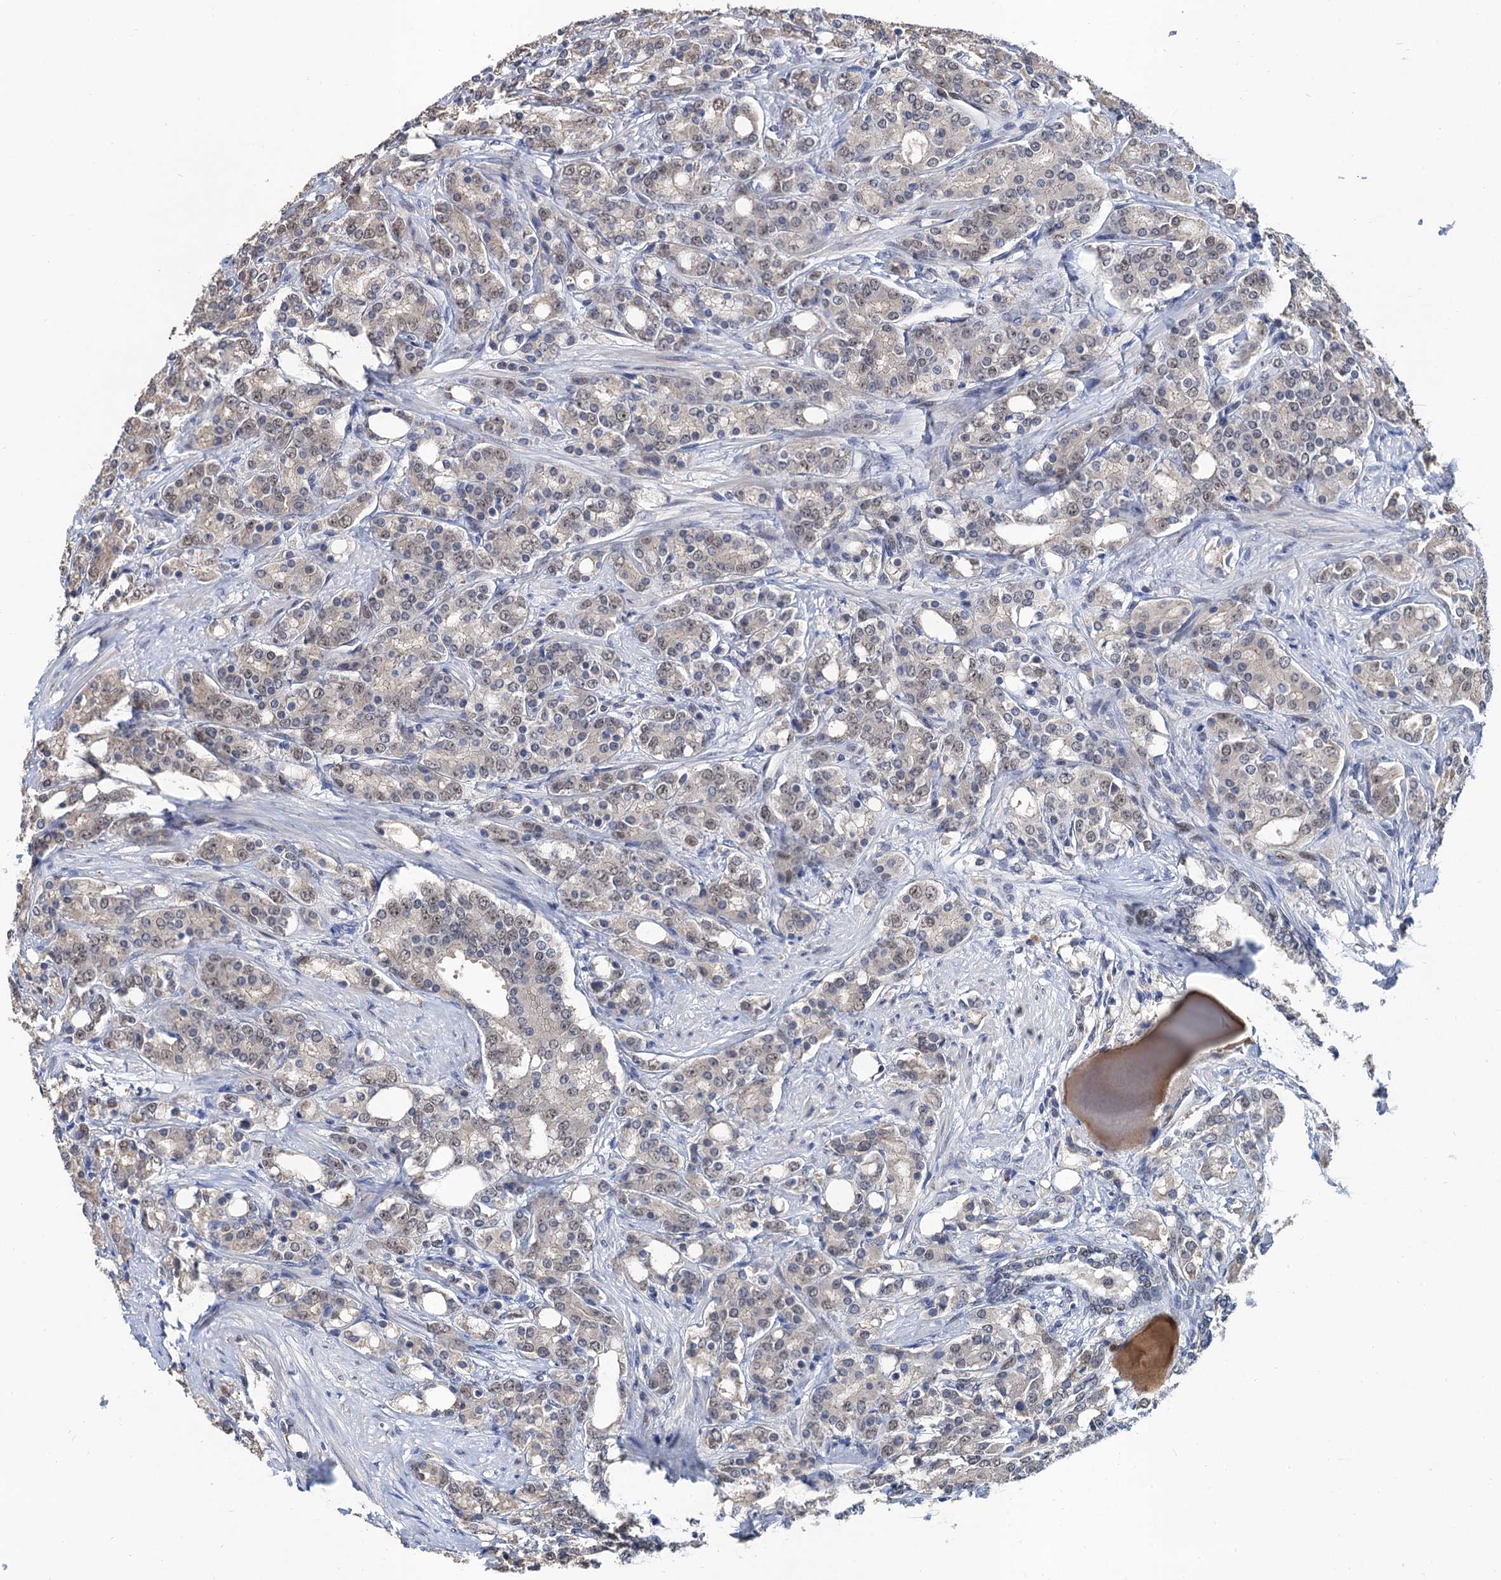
{"staining": {"intensity": "weak", "quantity": "25%-75%", "location": "nuclear"}, "tissue": "prostate cancer", "cell_type": "Tumor cells", "image_type": "cancer", "snomed": [{"axis": "morphology", "description": "Adenocarcinoma, High grade"}, {"axis": "topography", "description": "Prostate"}], "caption": "Prostate cancer (adenocarcinoma (high-grade)) stained for a protein (brown) shows weak nuclear positive positivity in about 25%-75% of tumor cells.", "gene": "TSEN34", "patient": {"sex": "male", "age": 62}}